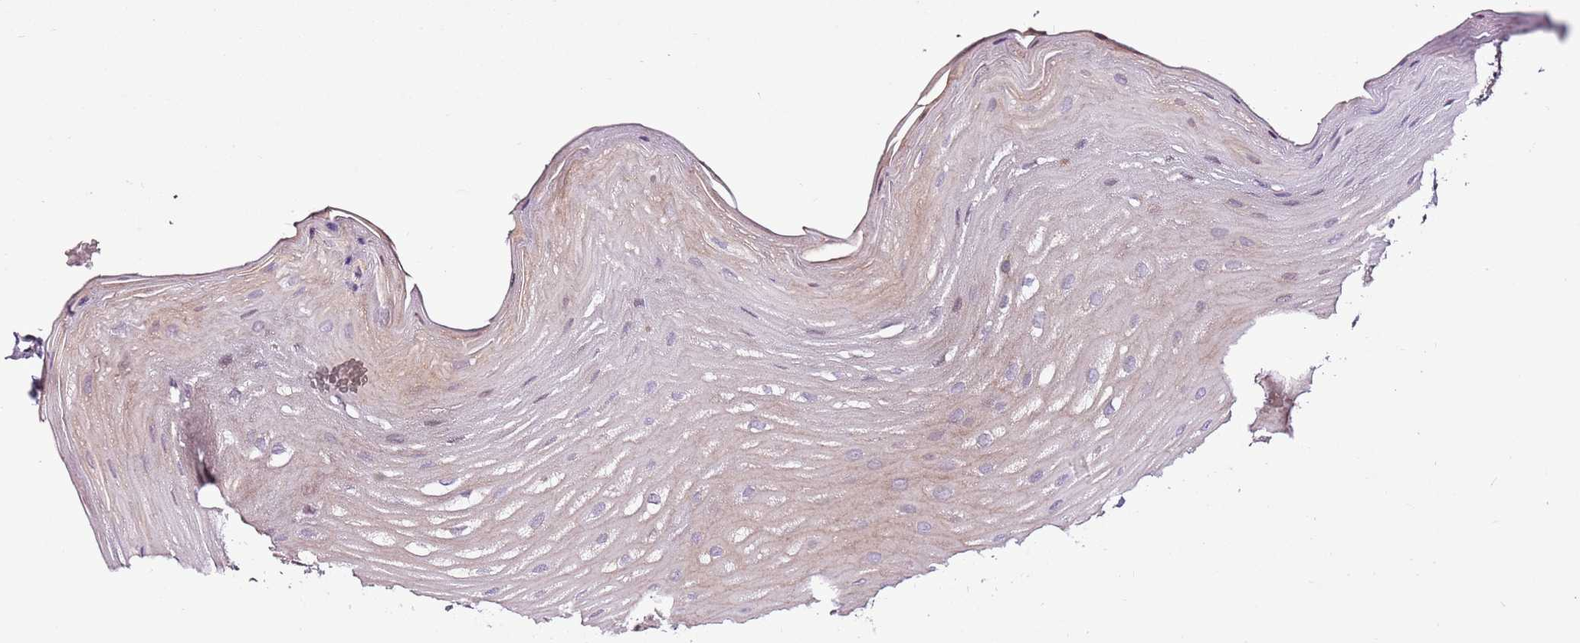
{"staining": {"intensity": "moderate", "quantity": "25%-75%", "location": "cytoplasmic/membranous"}, "tissue": "oral mucosa", "cell_type": "Squamous epithelial cells", "image_type": "normal", "snomed": [{"axis": "morphology", "description": "Normal tissue, NOS"}, {"axis": "topography", "description": "Oral tissue"}], "caption": "Immunohistochemical staining of unremarkable oral mucosa shows 25%-75% levels of moderate cytoplasmic/membranous protein positivity in about 25%-75% of squamous epithelial cells.", "gene": "ZNF827", "patient": {"sex": "female", "age": 39}}